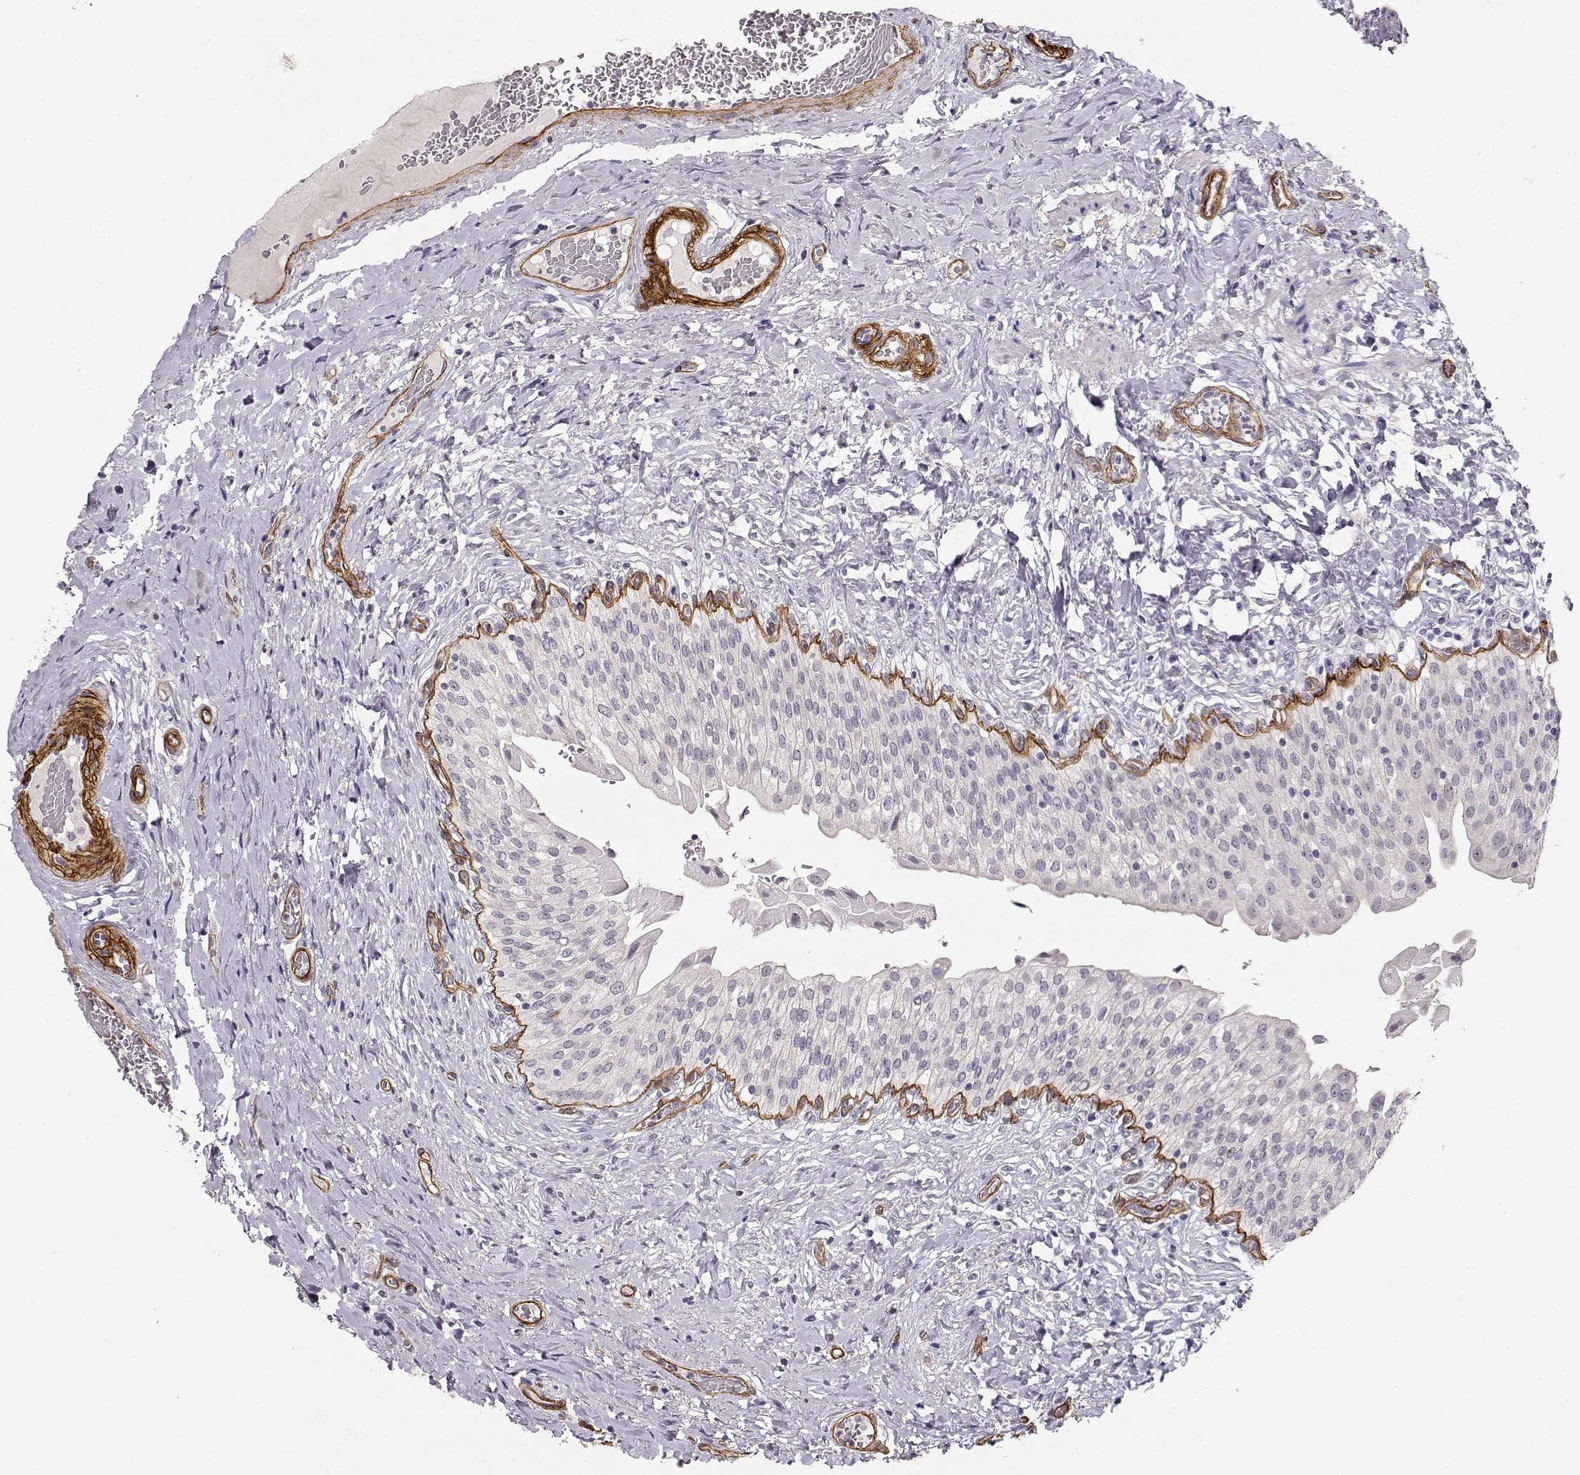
{"staining": {"intensity": "negative", "quantity": "none", "location": "none"}, "tissue": "urinary bladder", "cell_type": "Urothelial cells", "image_type": "normal", "snomed": [{"axis": "morphology", "description": "Normal tissue, NOS"}, {"axis": "morphology", "description": "Inflammation, NOS"}, {"axis": "topography", "description": "Urinary bladder"}], "caption": "High power microscopy photomicrograph of an immunohistochemistry (IHC) micrograph of normal urinary bladder, revealing no significant positivity in urothelial cells.", "gene": "LAMA5", "patient": {"sex": "male", "age": 64}}